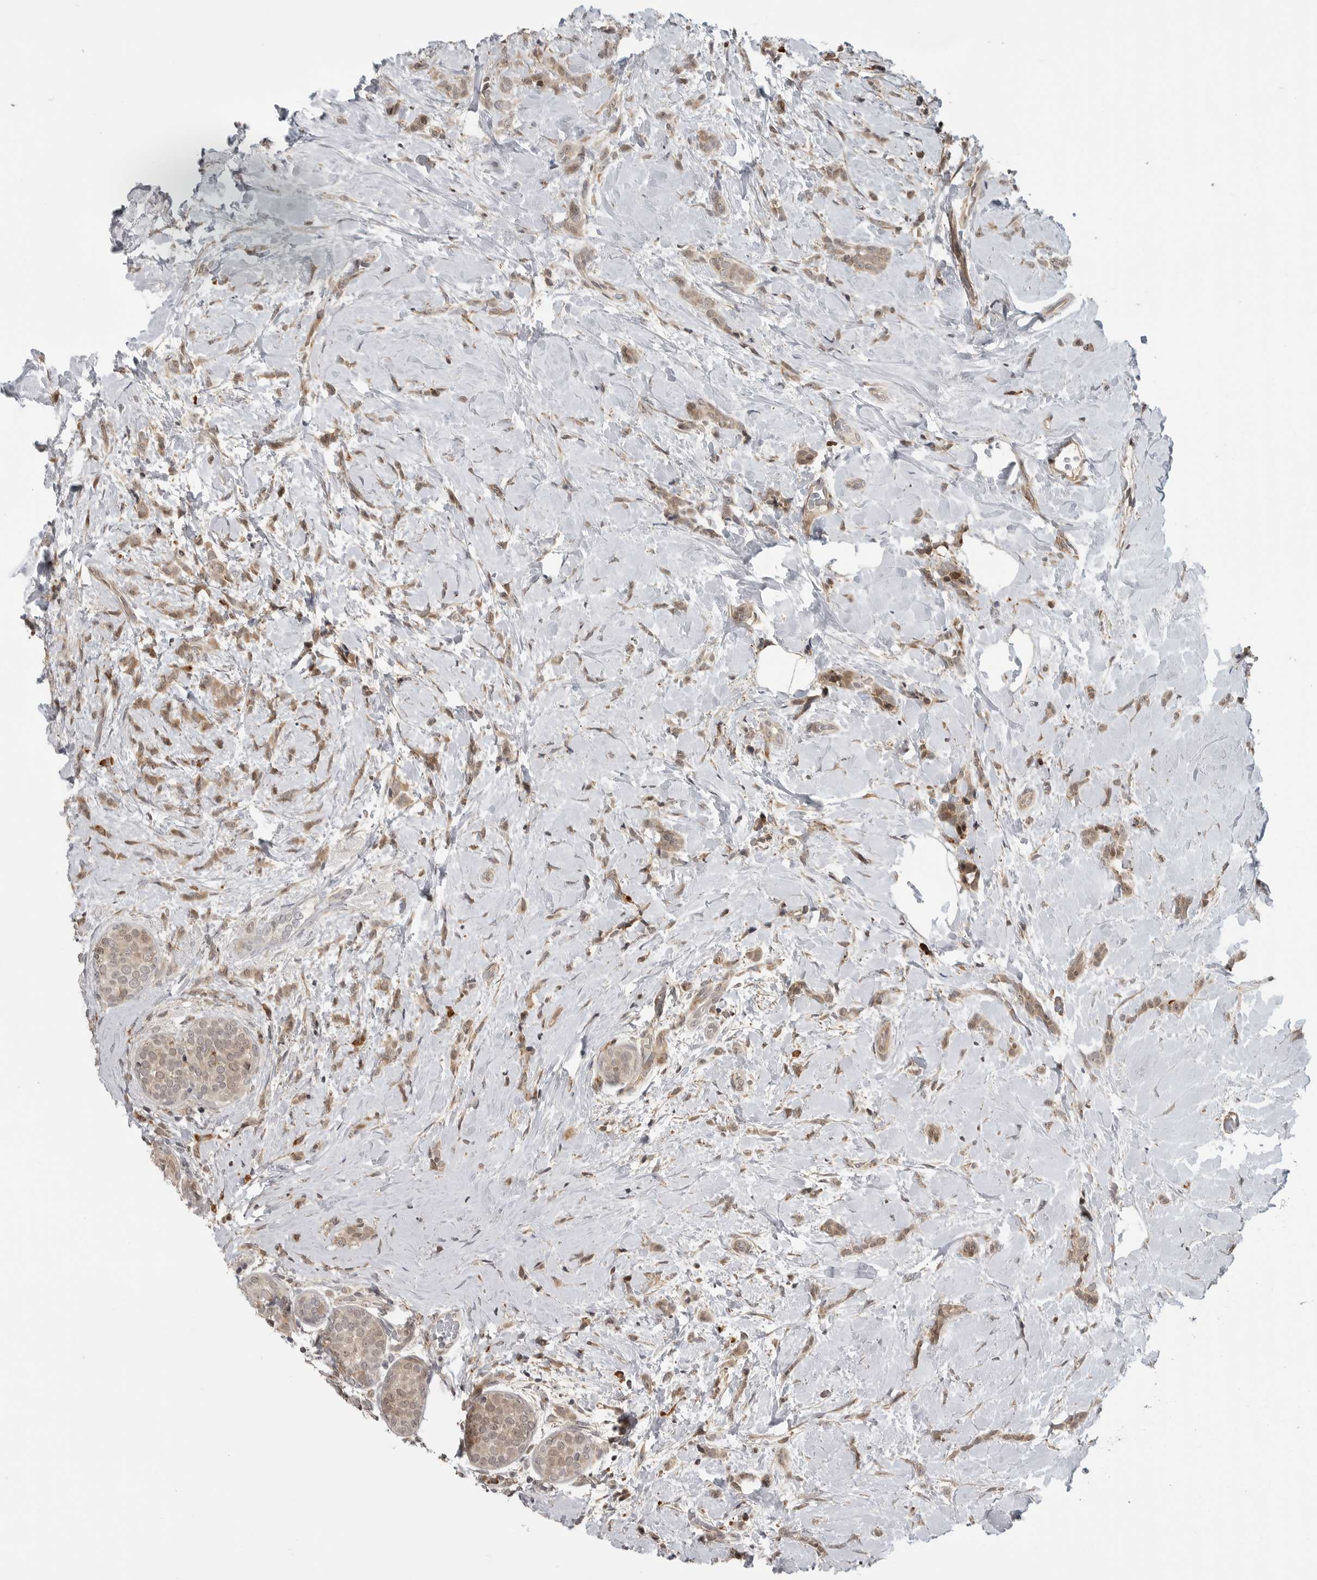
{"staining": {"intensity": "weak", "quantity": ">75%", "location": "cytoplasmic/membranous"}, "tissue": "breast cancer", "cell_type": "Tumor cells", "image_type": "cancer", "snomed": [{"axis": "morphology", "description": "Lobular carcinoma, in situ"}, {"axis": "morphology", "description": "Lobular carcinoma"}, {"axis": "topography", "description": "Breast"}], "caption": "A high-resolution micrograph shows IHC staining of breast lobular carcinoma in situ, which demonstrates weak cytoplasmic/membranous positivity in approximately >75% of tumor cells.", "gene": "CEP295NL", "patient": {"sex": "female", "age": 41}}